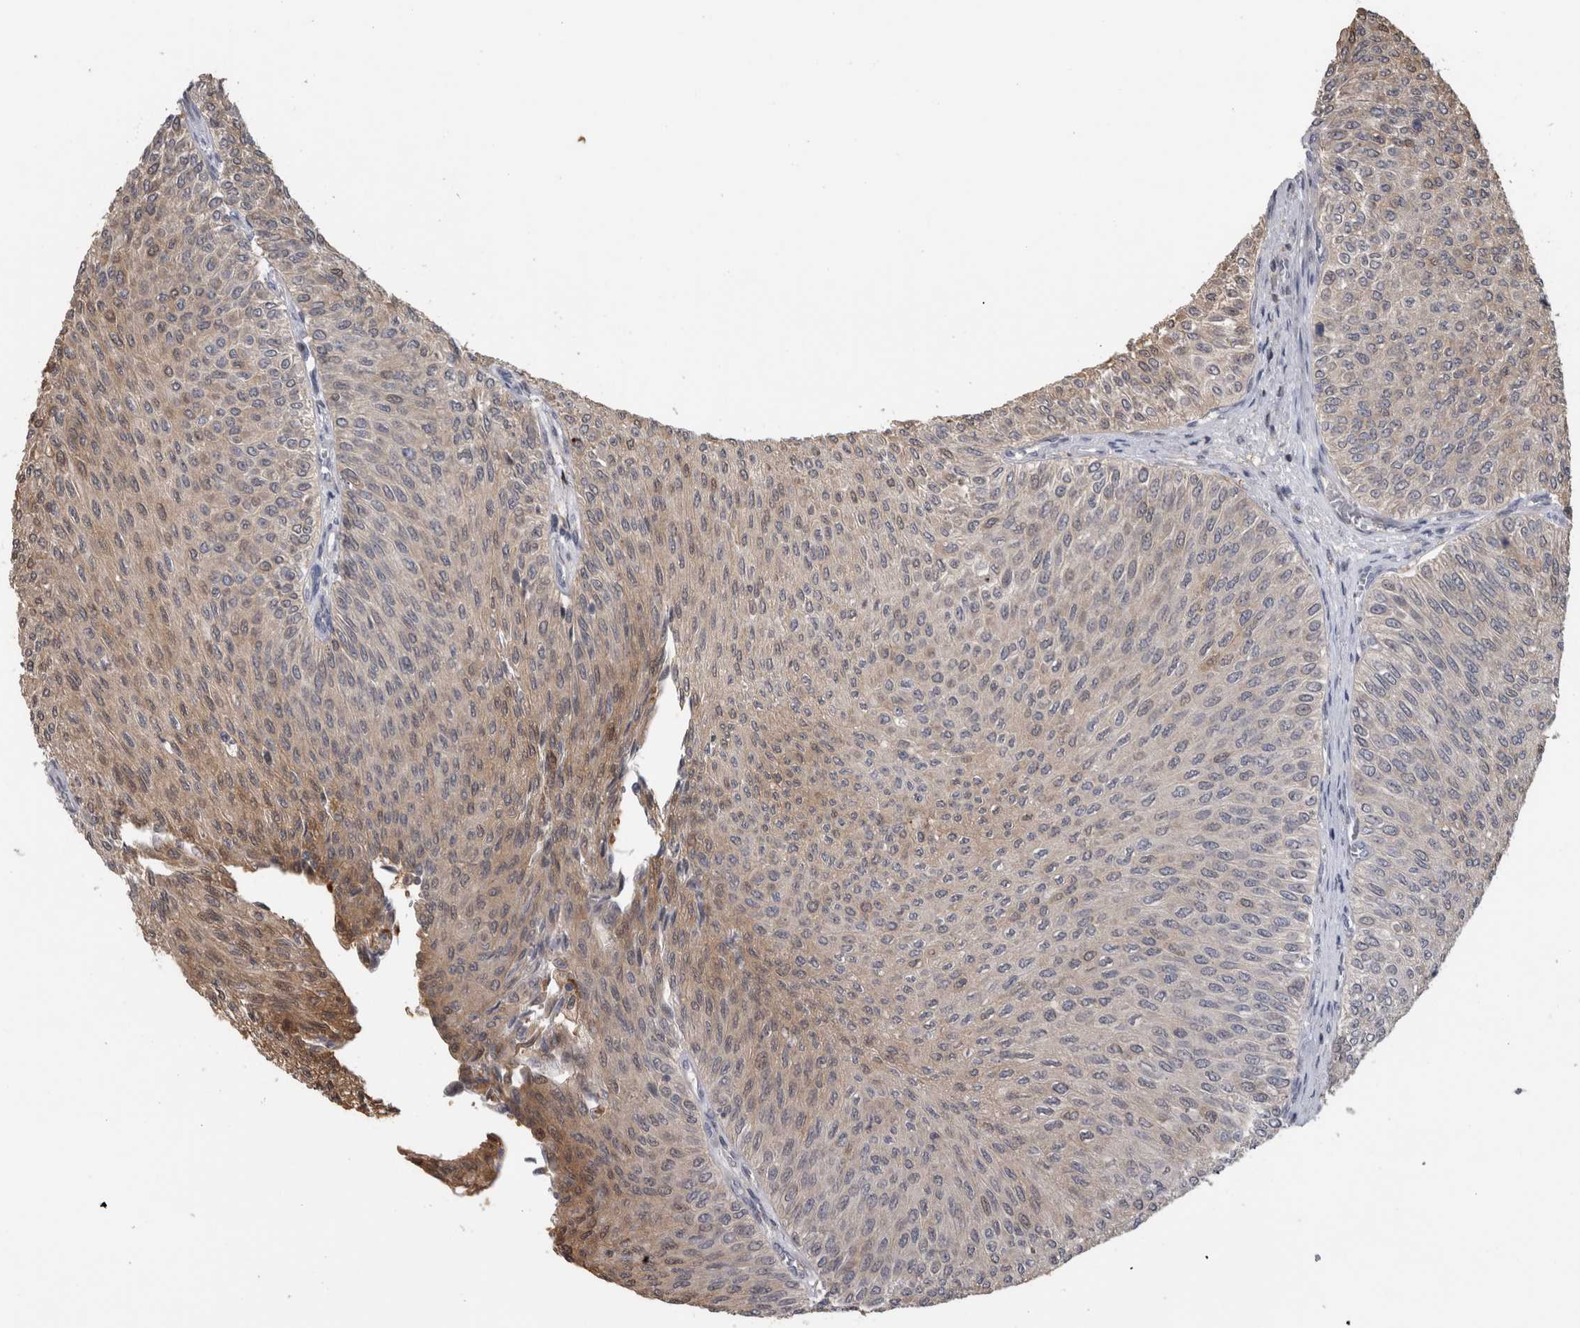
{"staining": {"intensity": "moderate", "quantity": "<25%", "location": "cytoplasmic/membranous"}, "tissue": "urothelial cancer", "cell_type": "Tumor cells", "image_type": "cancer", "snomed": [{"axis": "morphology", "description": "Urothelial carcinoma, Low grade"}, {"axis": "topography", "description": "Urinary bladder"}], "caption": "Immunohistochemistry histopathology image of urothelial carcinoma (low-grade) stained for a protein (brown), which displays low levels of moderate cytoplasmic/membranous positivity in approximately <25% of tumor cells.", "gene": "USH1G", "patient": {"sex": "male", "age": 78}}